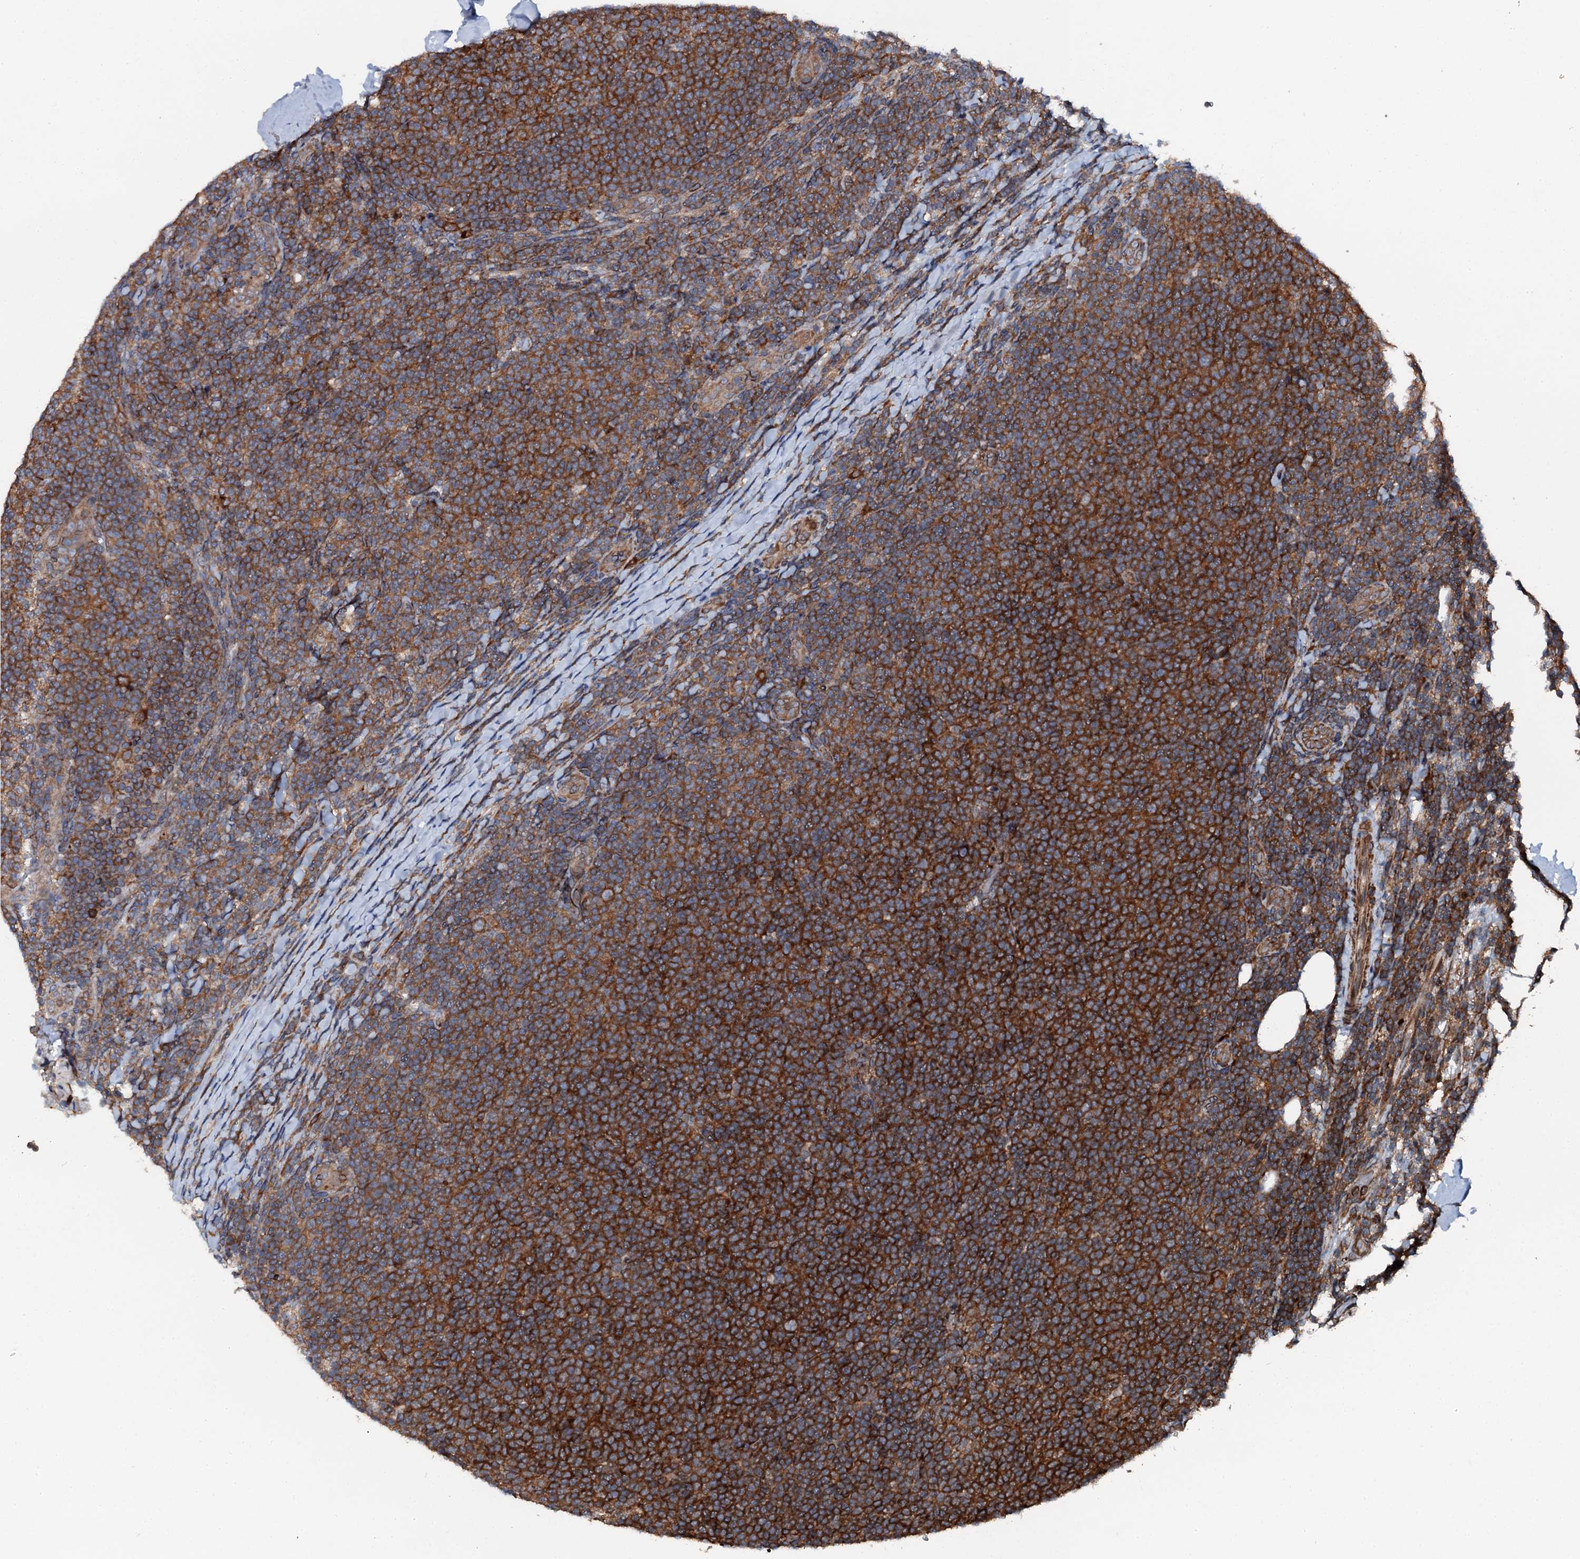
{"staining": {"intensity": "strong", "quantity": ">75%", "location": "cytoplasmic/membranous"}, "tissue": "lymphoma", "cell_type": "Tumor cells", "image_type": "cancer", "snomed": [{"axis": "morphology", "description": "Malignant lymphoma, non-Hodgkin's type, Low grade"}, {"axis": "topography", "description": "Lymph node"}], "caption": "This image exhibits immunohistochemistry (IHC) staining of human lymphoma, with high strong cytoplasmic/membranous staining in about >75% of tumor cells.", "gene": "EDC4", "patient": {"sex": "male", "age": 66}}